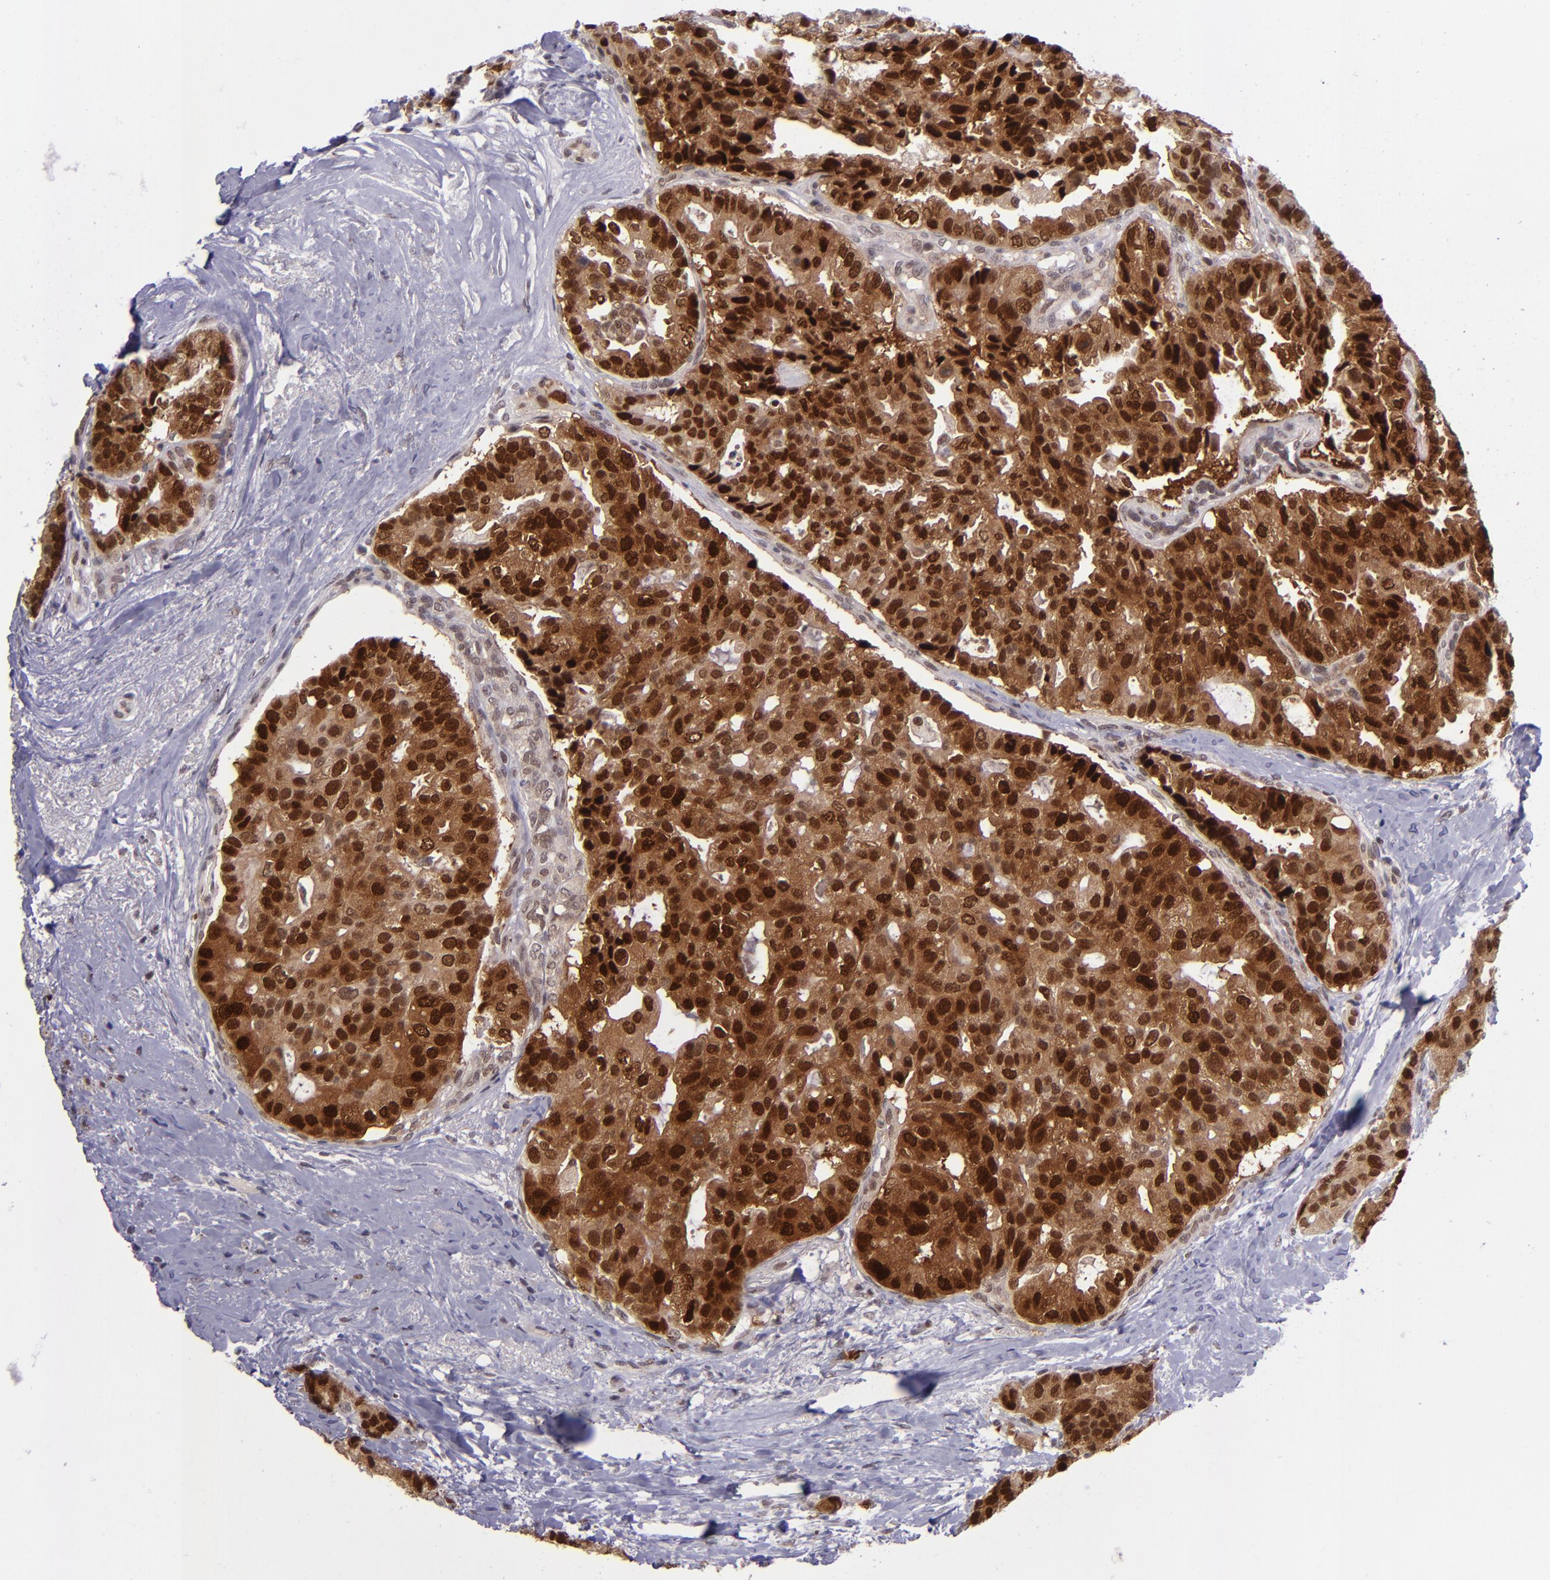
{"staining": {"intensity": "strong", "quantity": ">75%", "location": "cytoplasmic/membranous,nuclear"}, "tissue": "breast cancer", "cell_type": "Tumor cells", "image_type": "cancer", "snomed": [{"axis": "morphology", "description": "Duct carcinoma"}, {"axis": "topography", "description": "Breast"}], "caption": "Immunohistochemistry photomicrograph of human breast cancer stained for a protein (brown), which demonstrates high levels of strong cytoplasmic/membranous and nuclear positivity in approximately >75% of tumor cells.", "gene": "BAG1", "patient": {"sex": "female", "age": 69}}